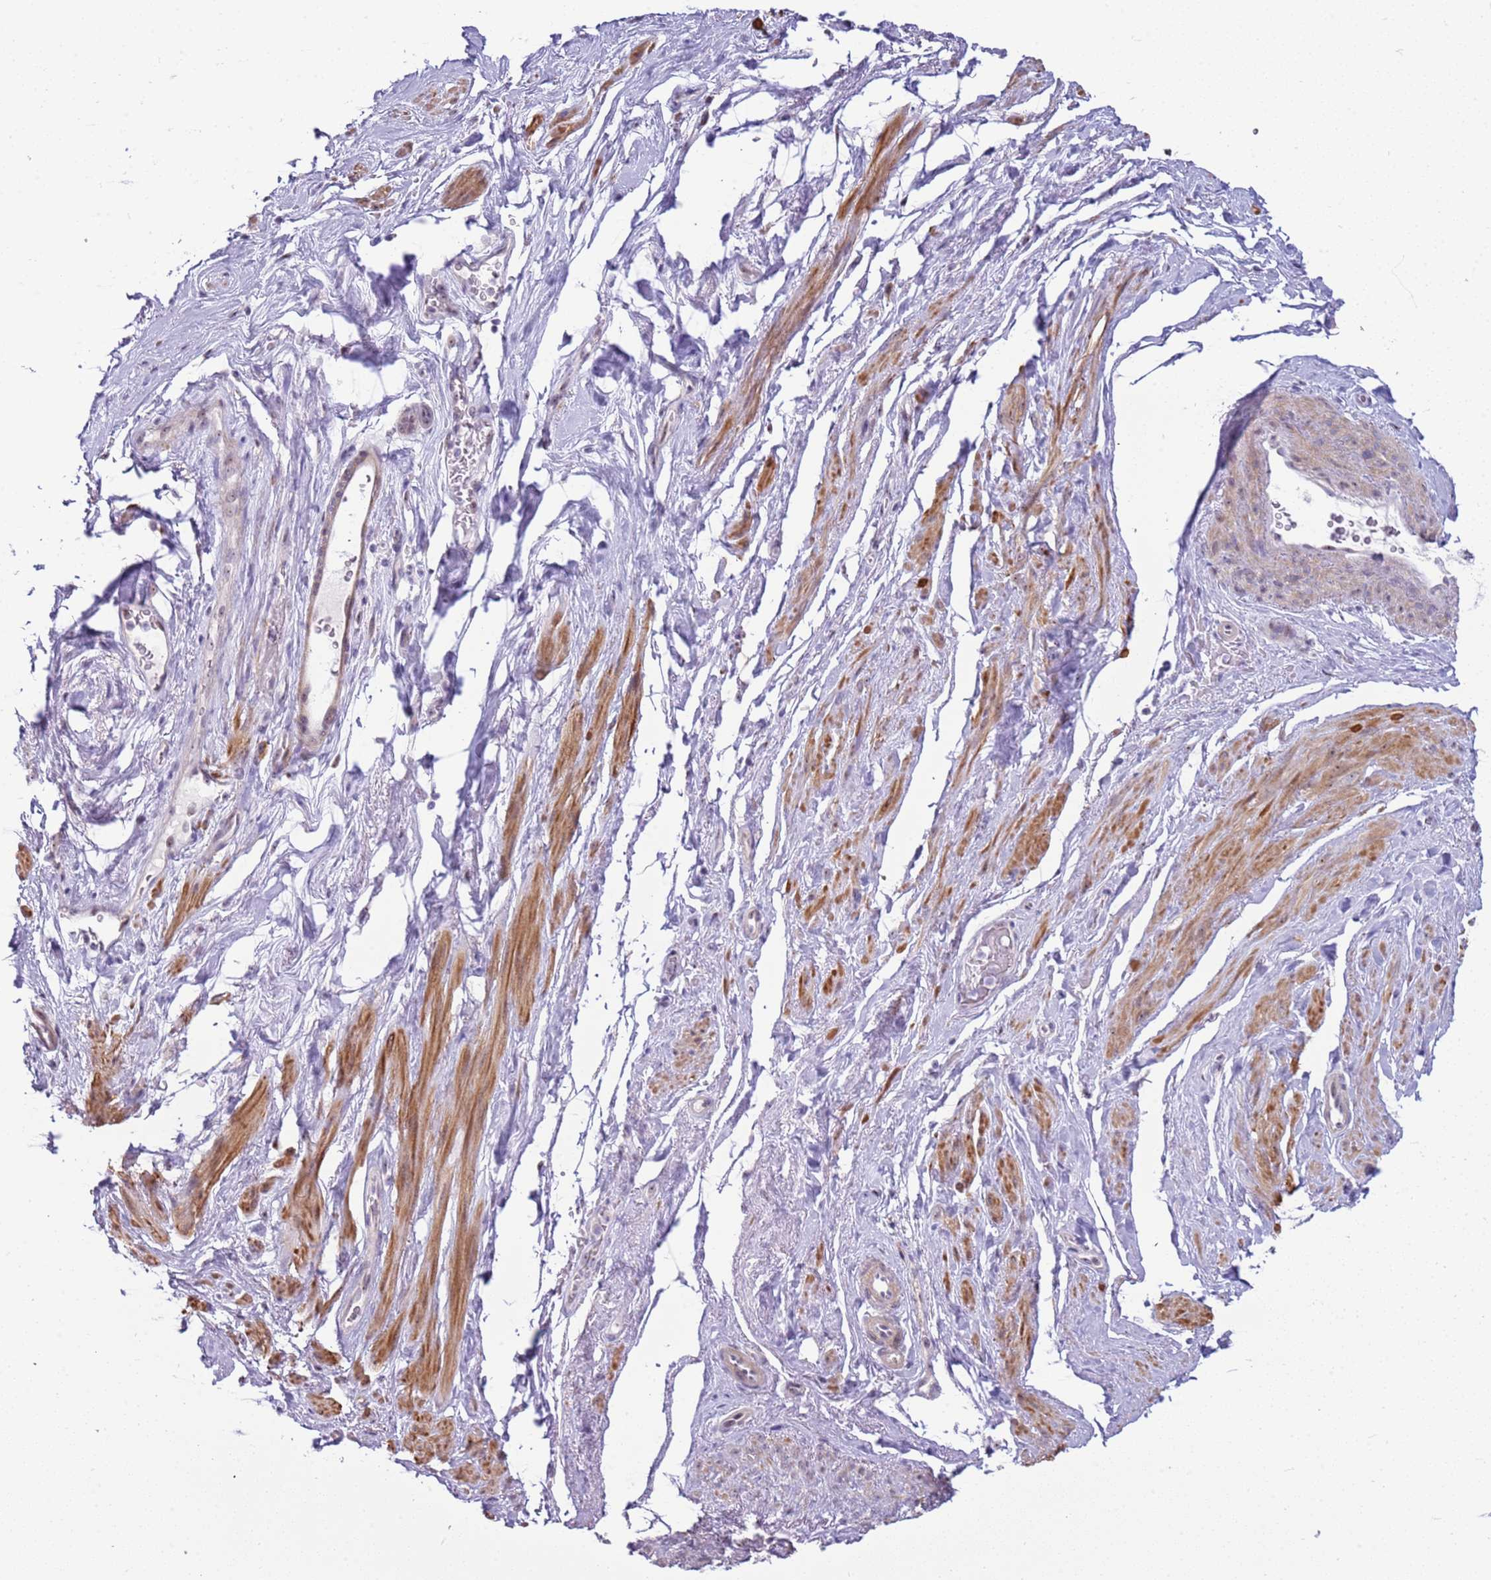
{"staining": {"intensity": "moderate", "quantity": "25%-75%", "location": "cytoplasmic/membranous,nuclear"}, "tissue": "smooth muscle", "cell_type": "Smooth muscle cells", "image_type": "normal", "snomed": [{"axis": "morphology", "description": "Normal tissue, NOS"}, {"axis": "topography", "description": "Smooth muscle"}, {"axis": "topography", "description": "Peripheral nerve tissue"}], "caption": "Protein expression analysis of normal smooth muscle demonstrates moderate cytoplasmic/membranous,nuclear positivity in about 25%-75% of smooth muscle cells. The staining is performed using DAB (3,3'-diaminobenzidine) brown chromogen to label protein expression. The nuclei are counter-stained blue using hematoxylin.", "gene": "UCMA", "patient": {"sex": "male", "age": 69}}